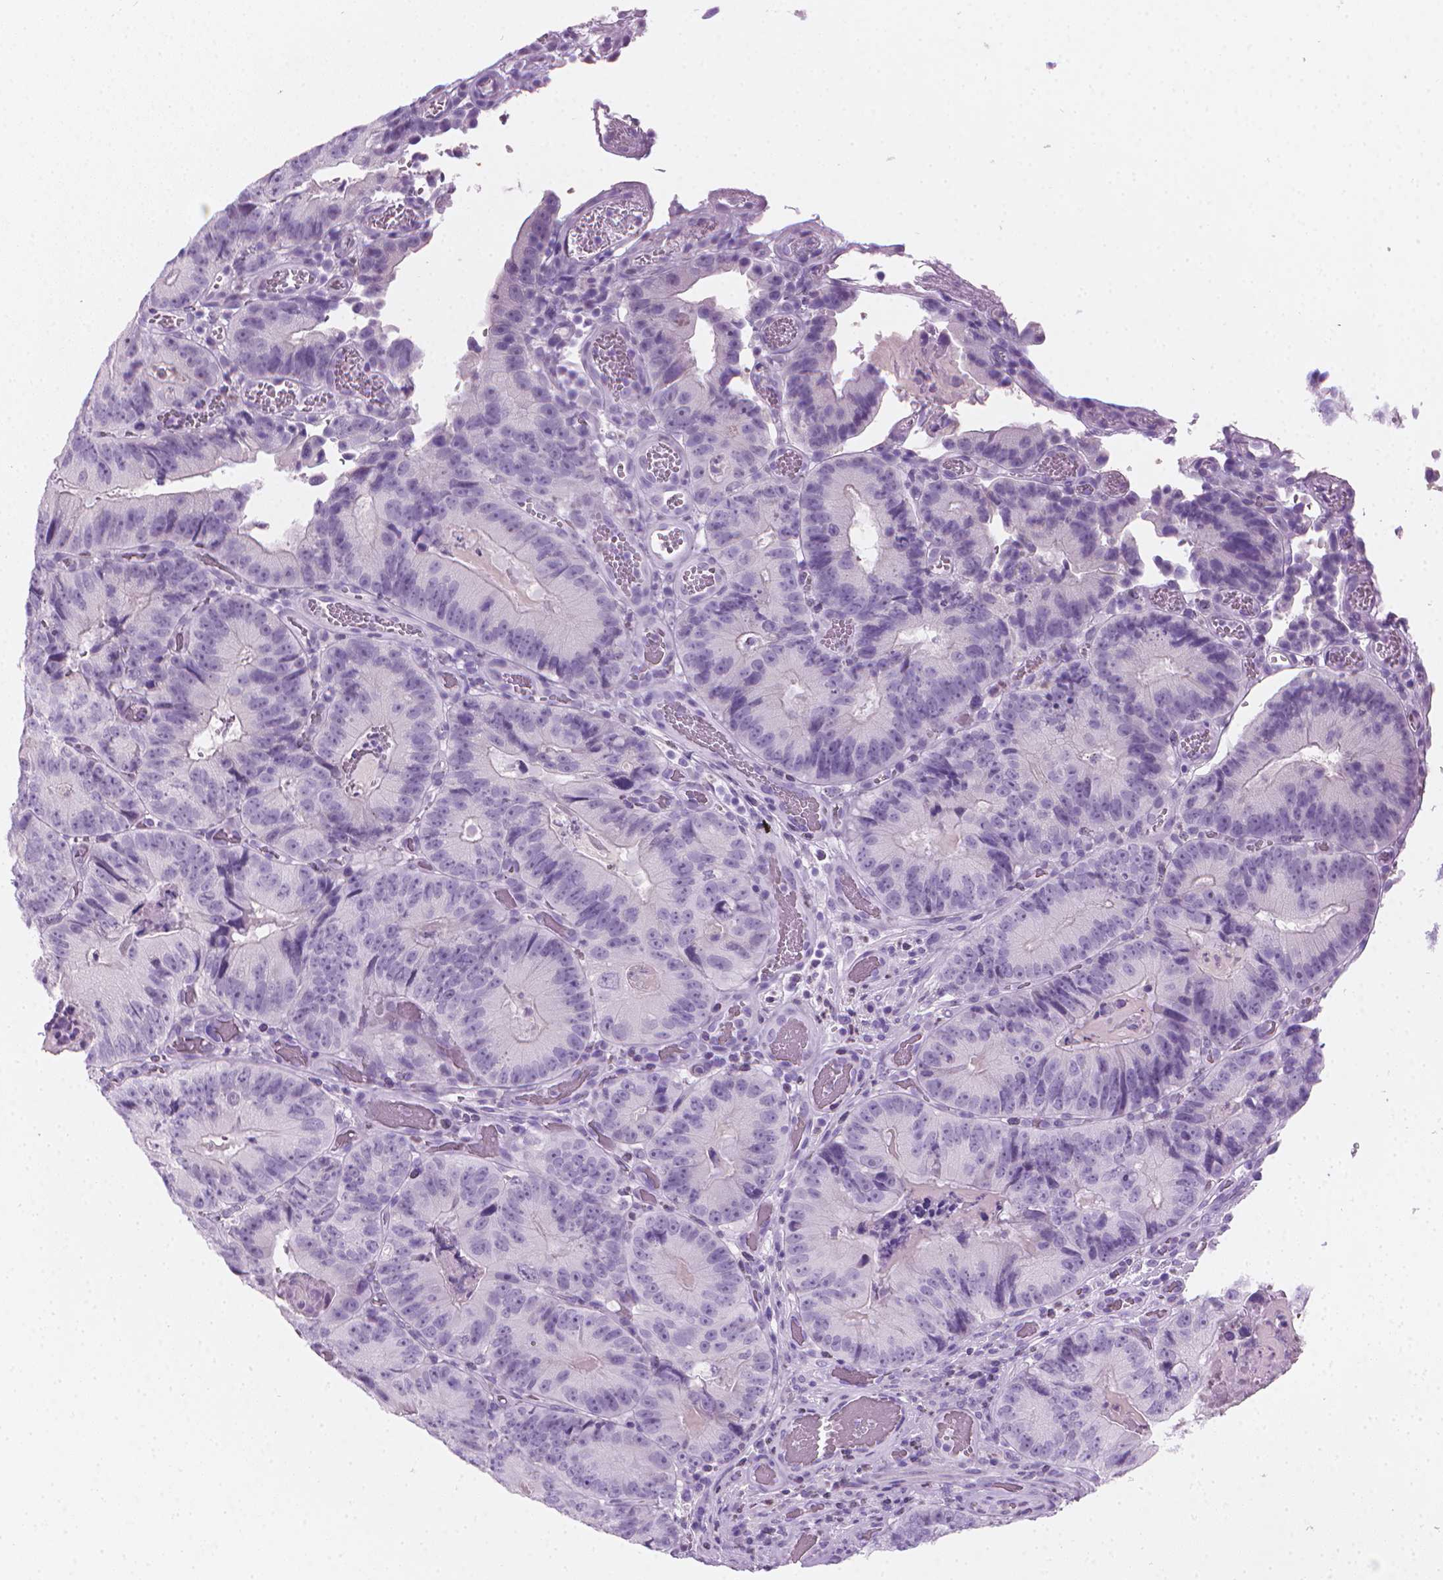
{"staining": {"intensity": "negative", "quantity": "none", "location": "none"}, "tissue": "colorectal cancer", "cell_type": "Tumor cells", "image_type": "cancer", "snomed": [{"axis": "morphology", "description": "Adenocarcinoma, NOS"}, {"axis": "topography", "description": "Colon"}], "caption": "Immunohistochemistry (IHC) photomicrograph of human adenocarcinoma (colorectal) stained for a protein (brown), which exhibits no expression in tumor cells.", "gene": "TTC29", "patient": {"sex": "female", "age": 86}}